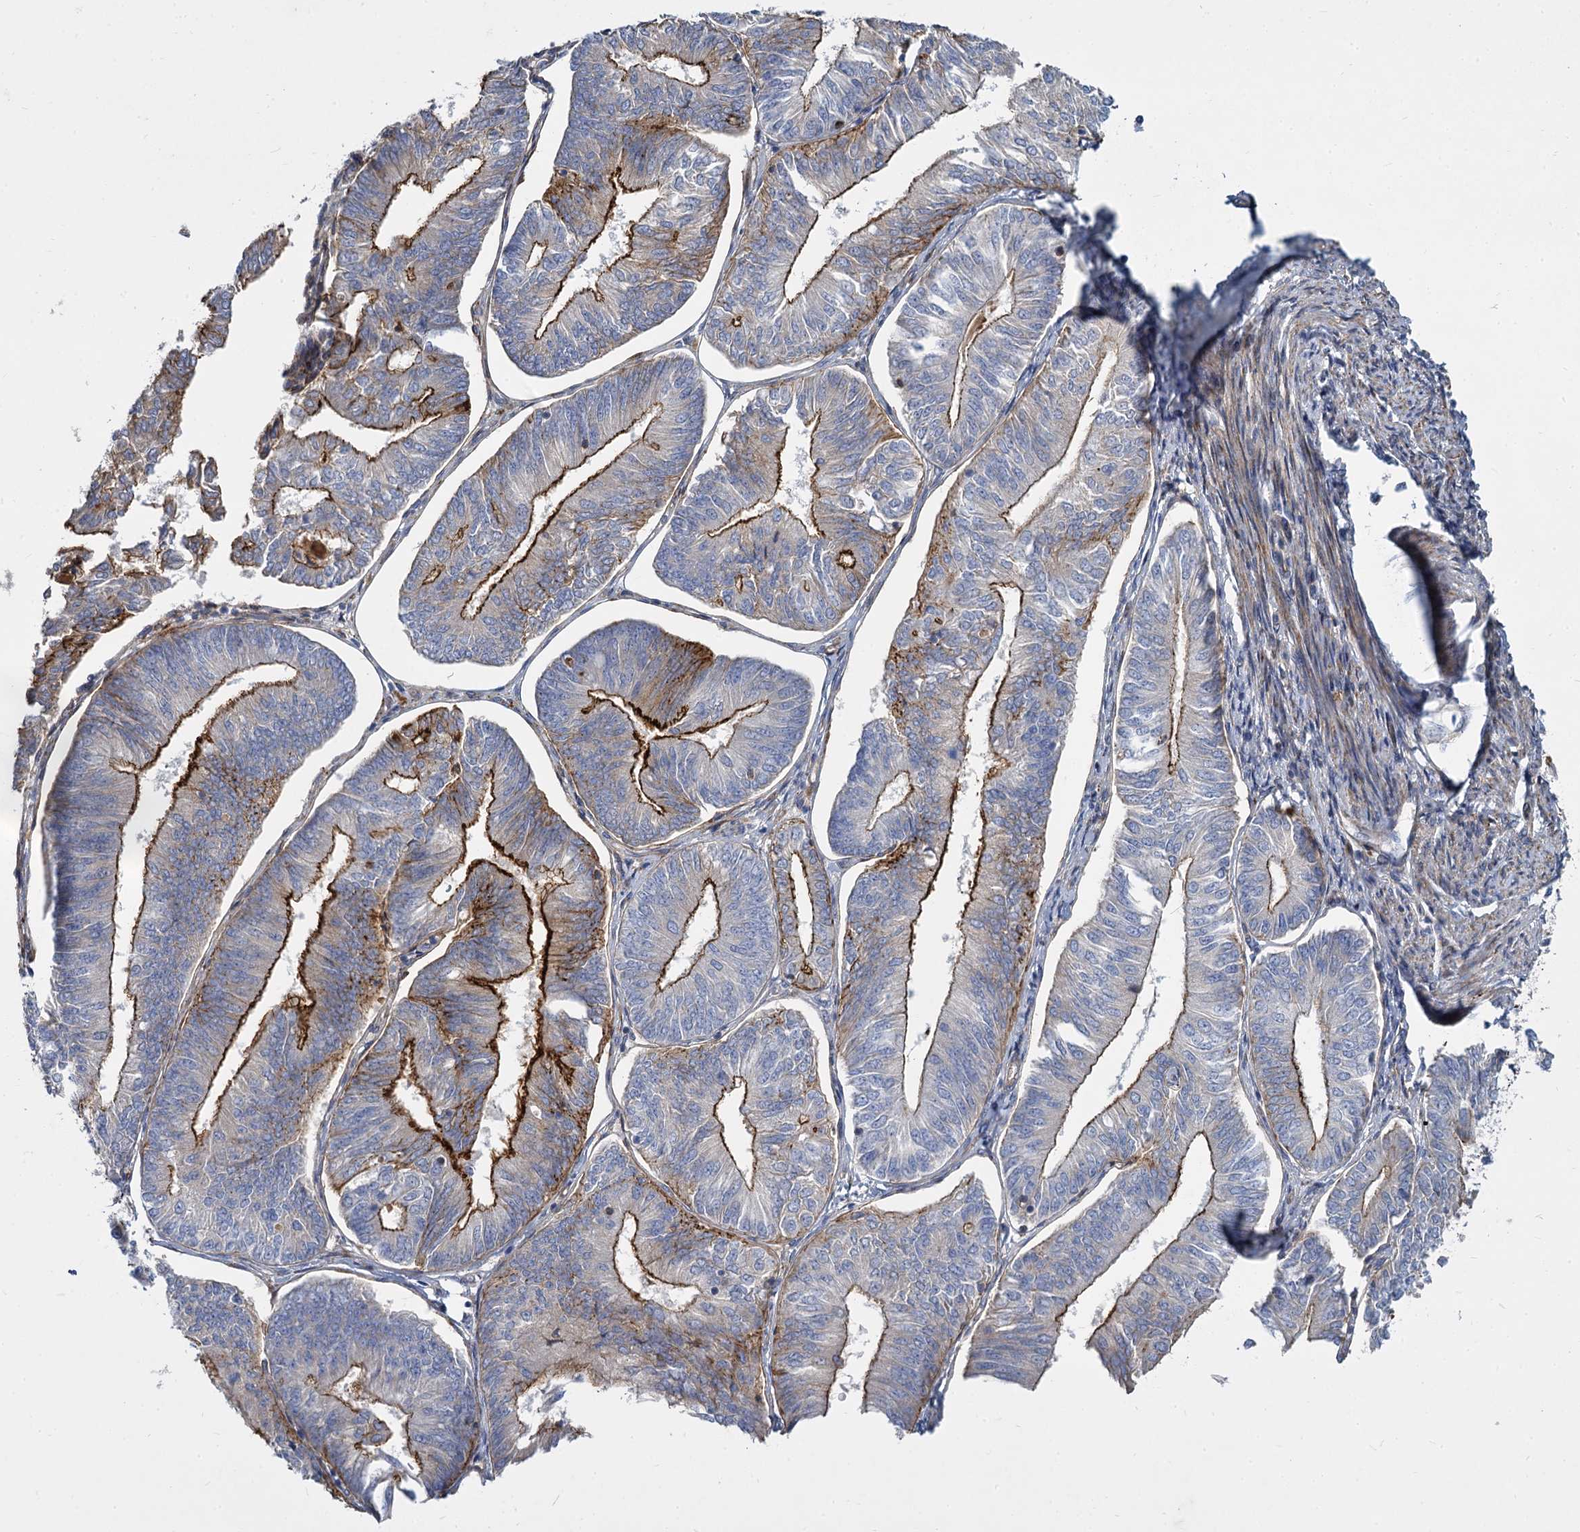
{"staining": {"intensity": "strong", "quantity": "25%-75%", "location": "cytoplasmic/membranous"}, "tissue": "endometrial cancer", "cell_type": "Tumor cells", "image_type": "cancer", "snomed": [{"axis": "morphology", "description": "Adenocarcinoma, NOS"}, {"axis": "topography", "description": "Endometrium"}], "caption": "IHC image of neoplastic tissue: endometrial cancer stained using immunohistochemistry (IHC) displays high levels of strong protein expression localized specifically in the cytoplasmic/membranous of tumor cells, appearing as a cytoplasmic/membranous brown color.", "gene": "TRIM77", "patient": {"sex": "female", "age": 58}}